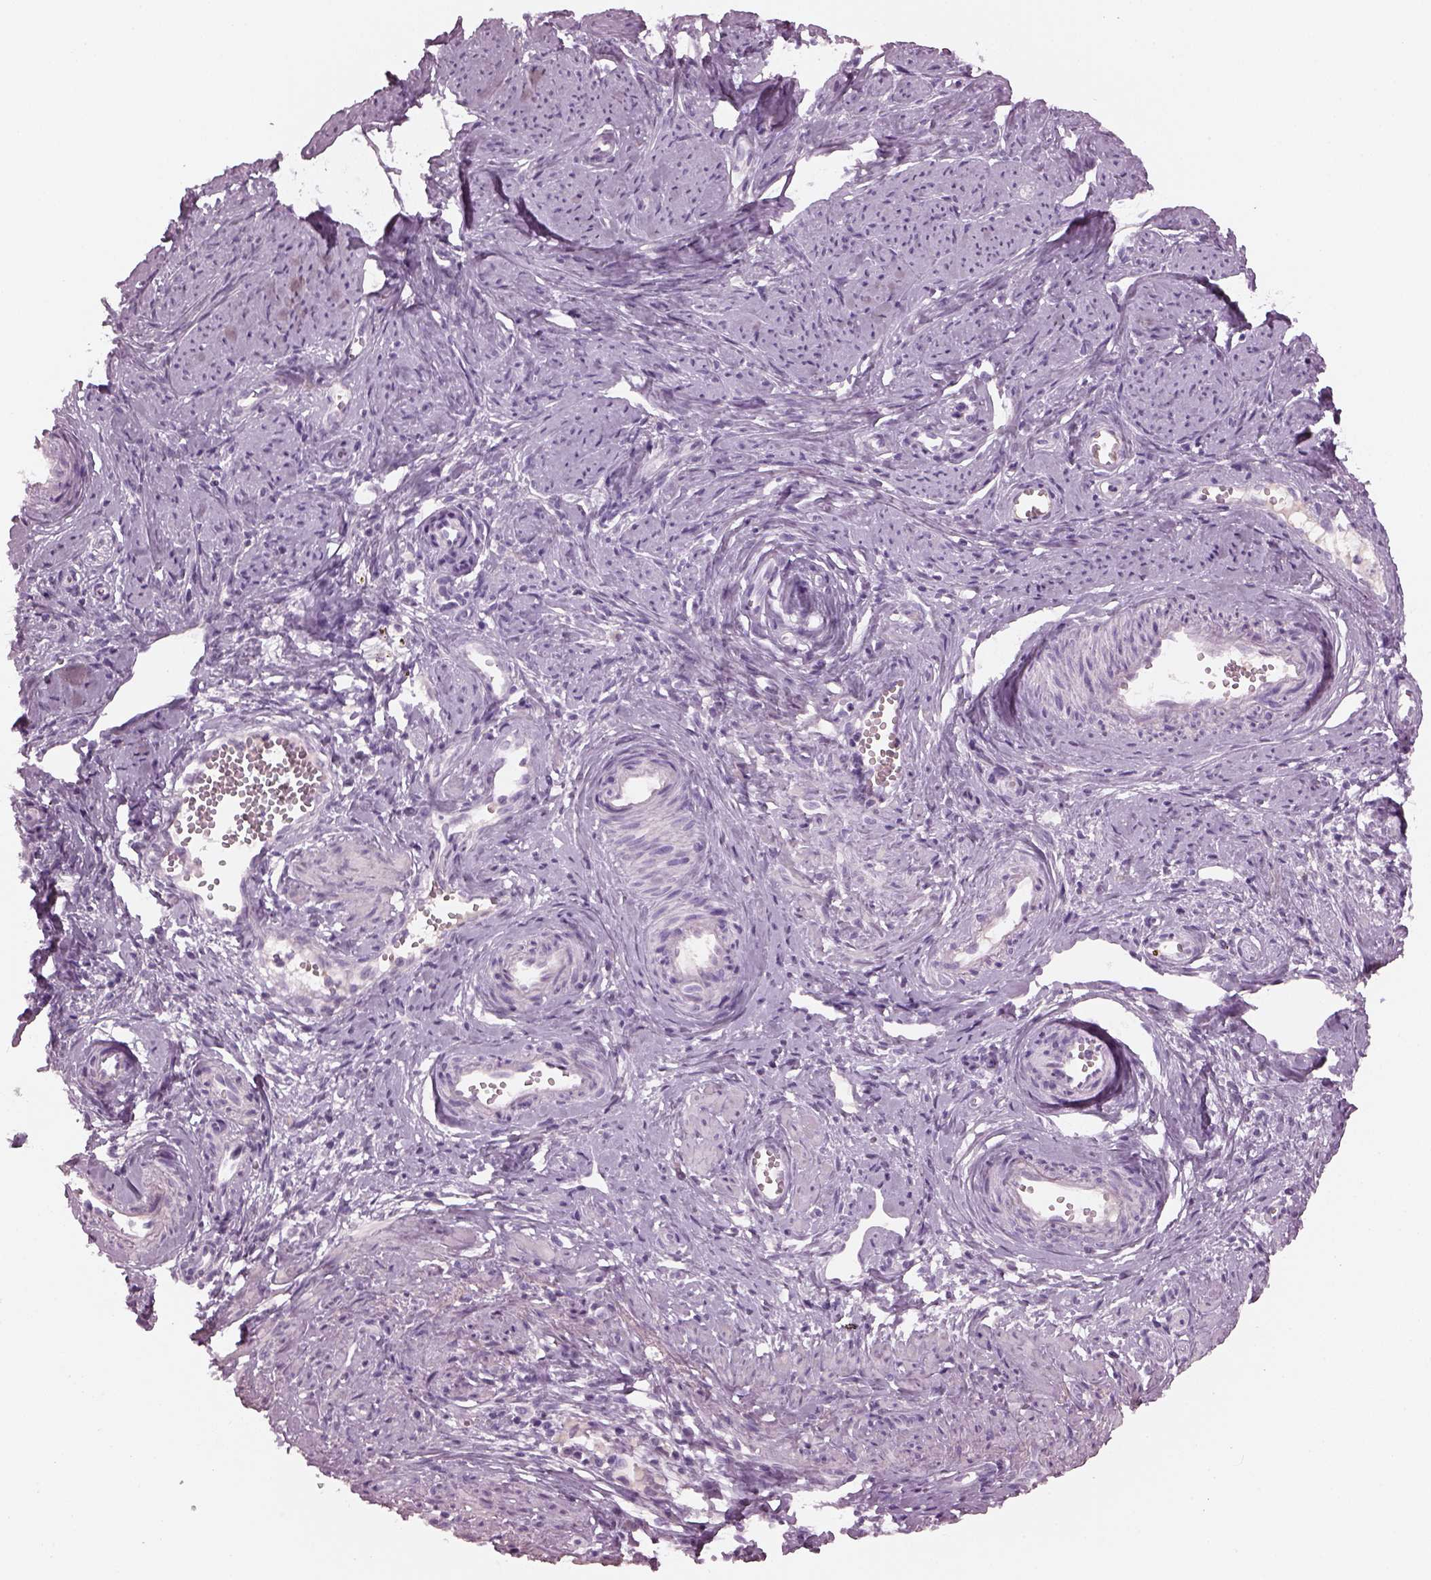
{"staining": {"intensity": "negative", "quantity": "none", "location": "none"}, "tissue": "cervical cancer", "cell_type": "Tumor cells", "image_type": "cancer", "snomed": [{"axis": "morphology", "description": "Squamous cell carcinoma, NOS"}, {"axis": "topography", "description": "Cervix"}], "caption": "An IHC micrograph of cervical cancer is shown. There is no staining in tumor cells of cervical cancer.", "gene": "CYLC1", "patient": {"sex": "female", "age": 30}}